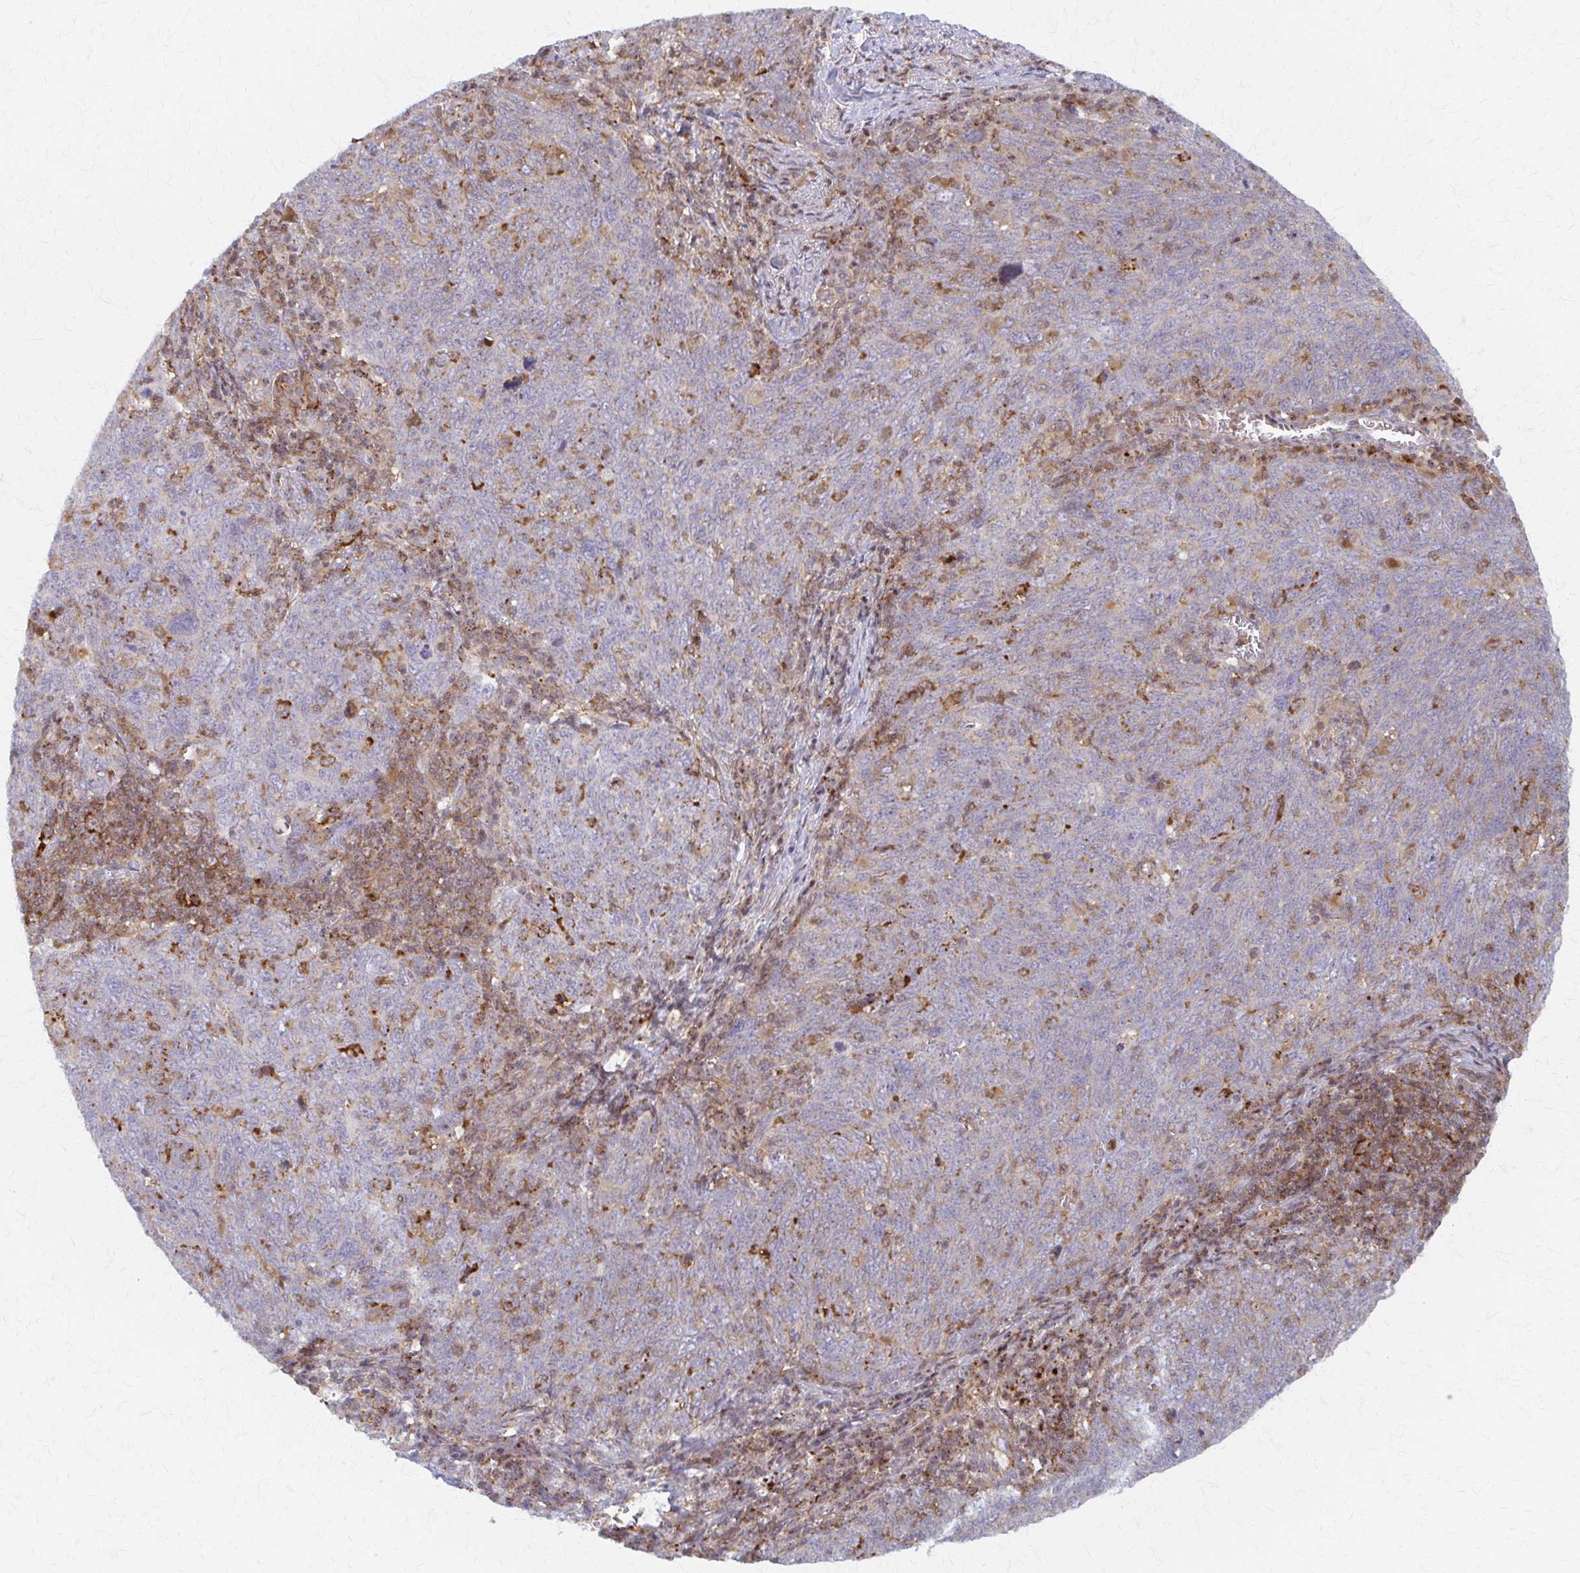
{"staining": {"intensity": "weak", "quantity": "<25%", "location": "cytoplasmic/membranous"}, "tissue": "lung cancer", "cell_type": "Tumor cells", "image_type": "cancer", "snomed": [{"axis": "morphology", "description": "Squamous cell carcinoma, NOS"}, {"axis": "topography", "description": "Lung"}], "caption": "Tumor cells show no significant protein expression in lung cancer. (Brightfield microscopy of DAB (3,3'-diaminobenzidine) immunohistochemistry at high magnification).", "gene": "ARHGAP35", "patient": {"sex": "female", "age": 72}}